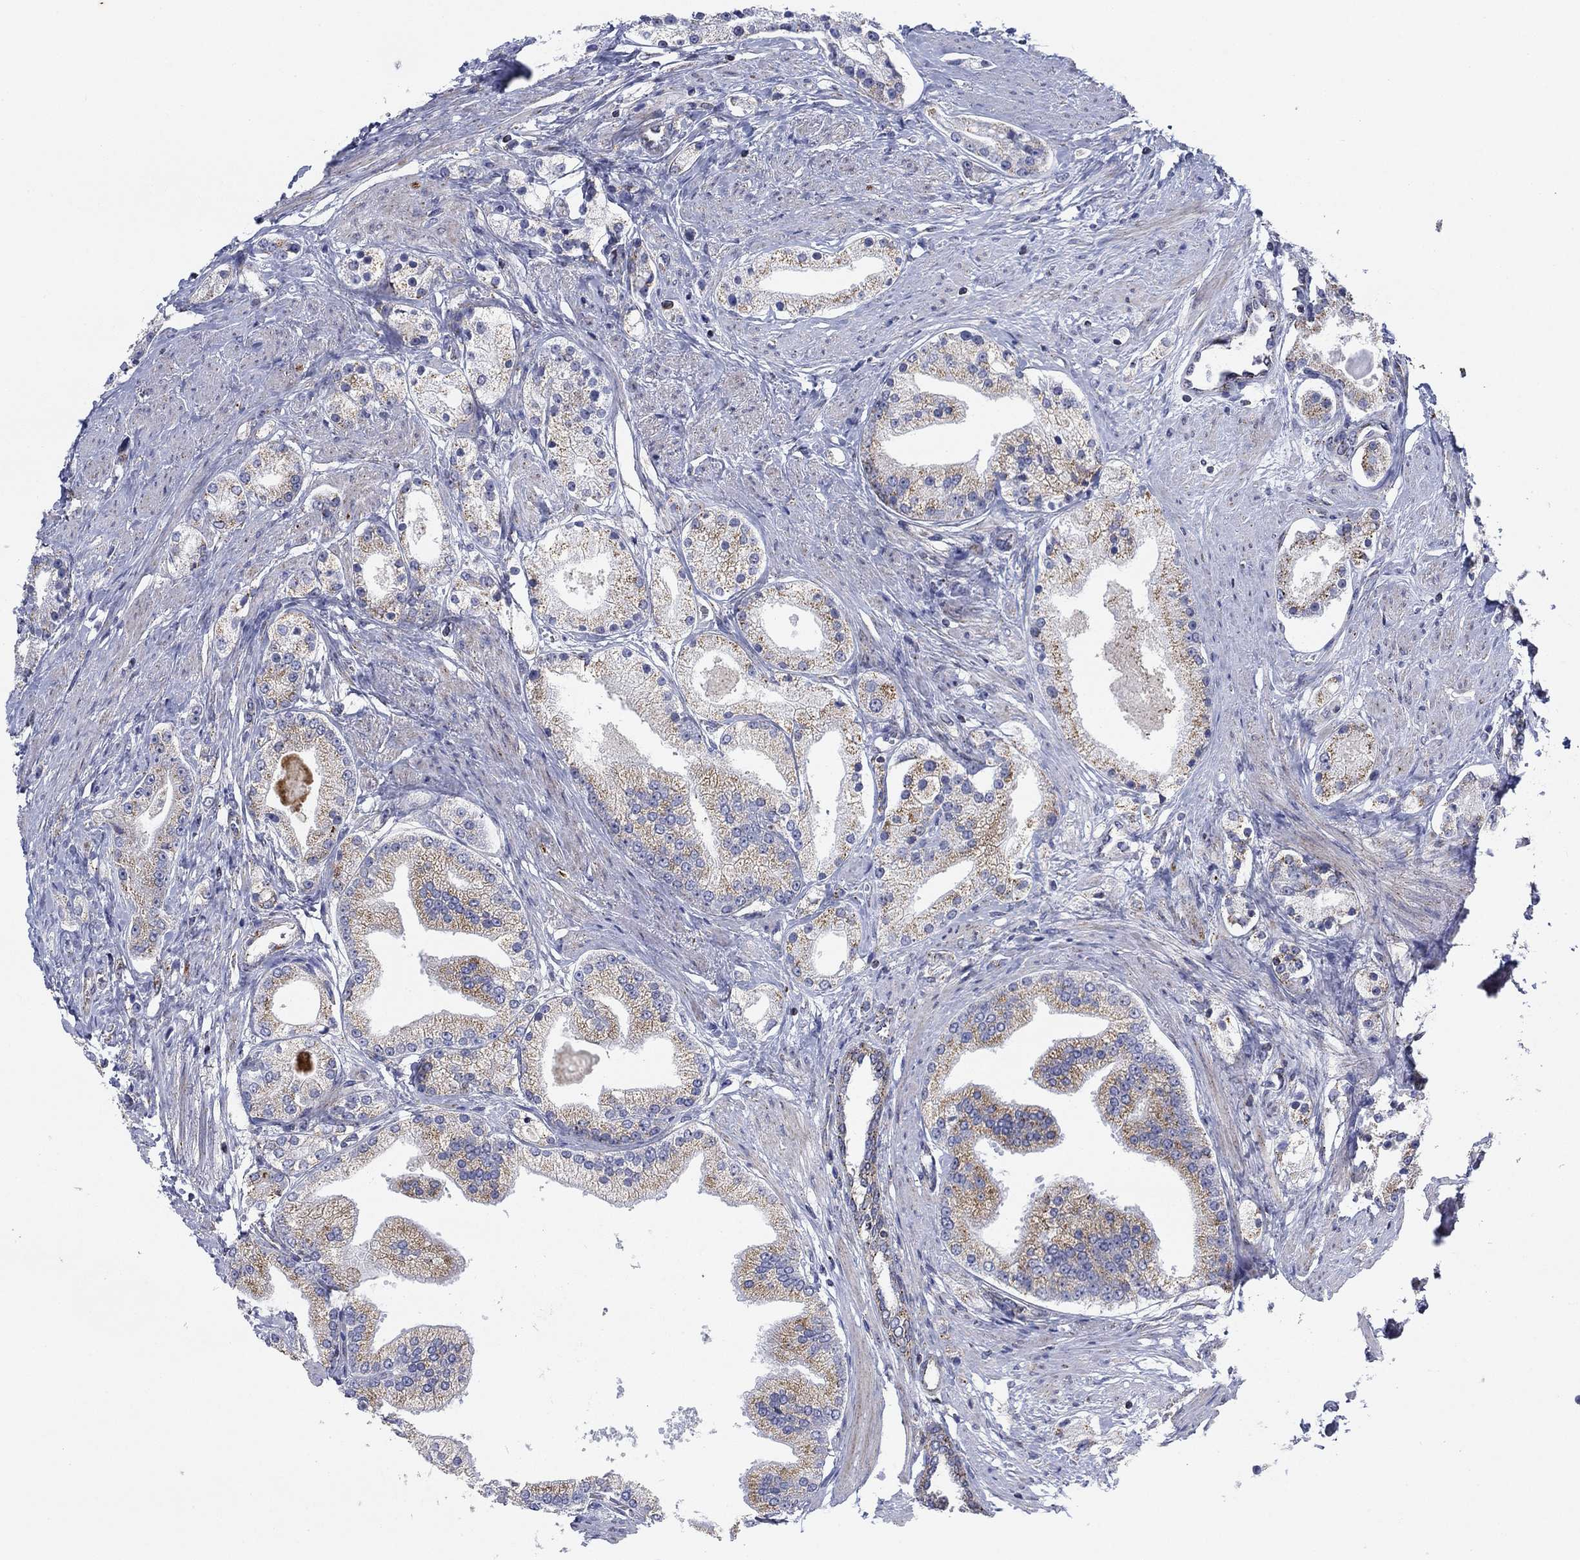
{"staining": {"intensity": "moderate", "quantity": "25%-75%", "location": "cytoplasmic/membranous"}, "tissue": "prostate cancer", "cell_type": "Tumor cells", "image_type": "cancer", "snomed": [{"axis": "morphology", "description": "Adenocarcinoma, NOS"}, {"axis": "topography", "description": "Prostate and seminal vesicle, NOS"}, {"axis": "topography", "description": "Prostate"}], "caption": "Tumor cells demonstrate medium levels of moderate cytoplasmic/membranous staining in about 25%-75% of cells in prostate cancer (adenocarcinoma).", "gene": "NACAD", "patient": {"sex": "male", "age": 67}}